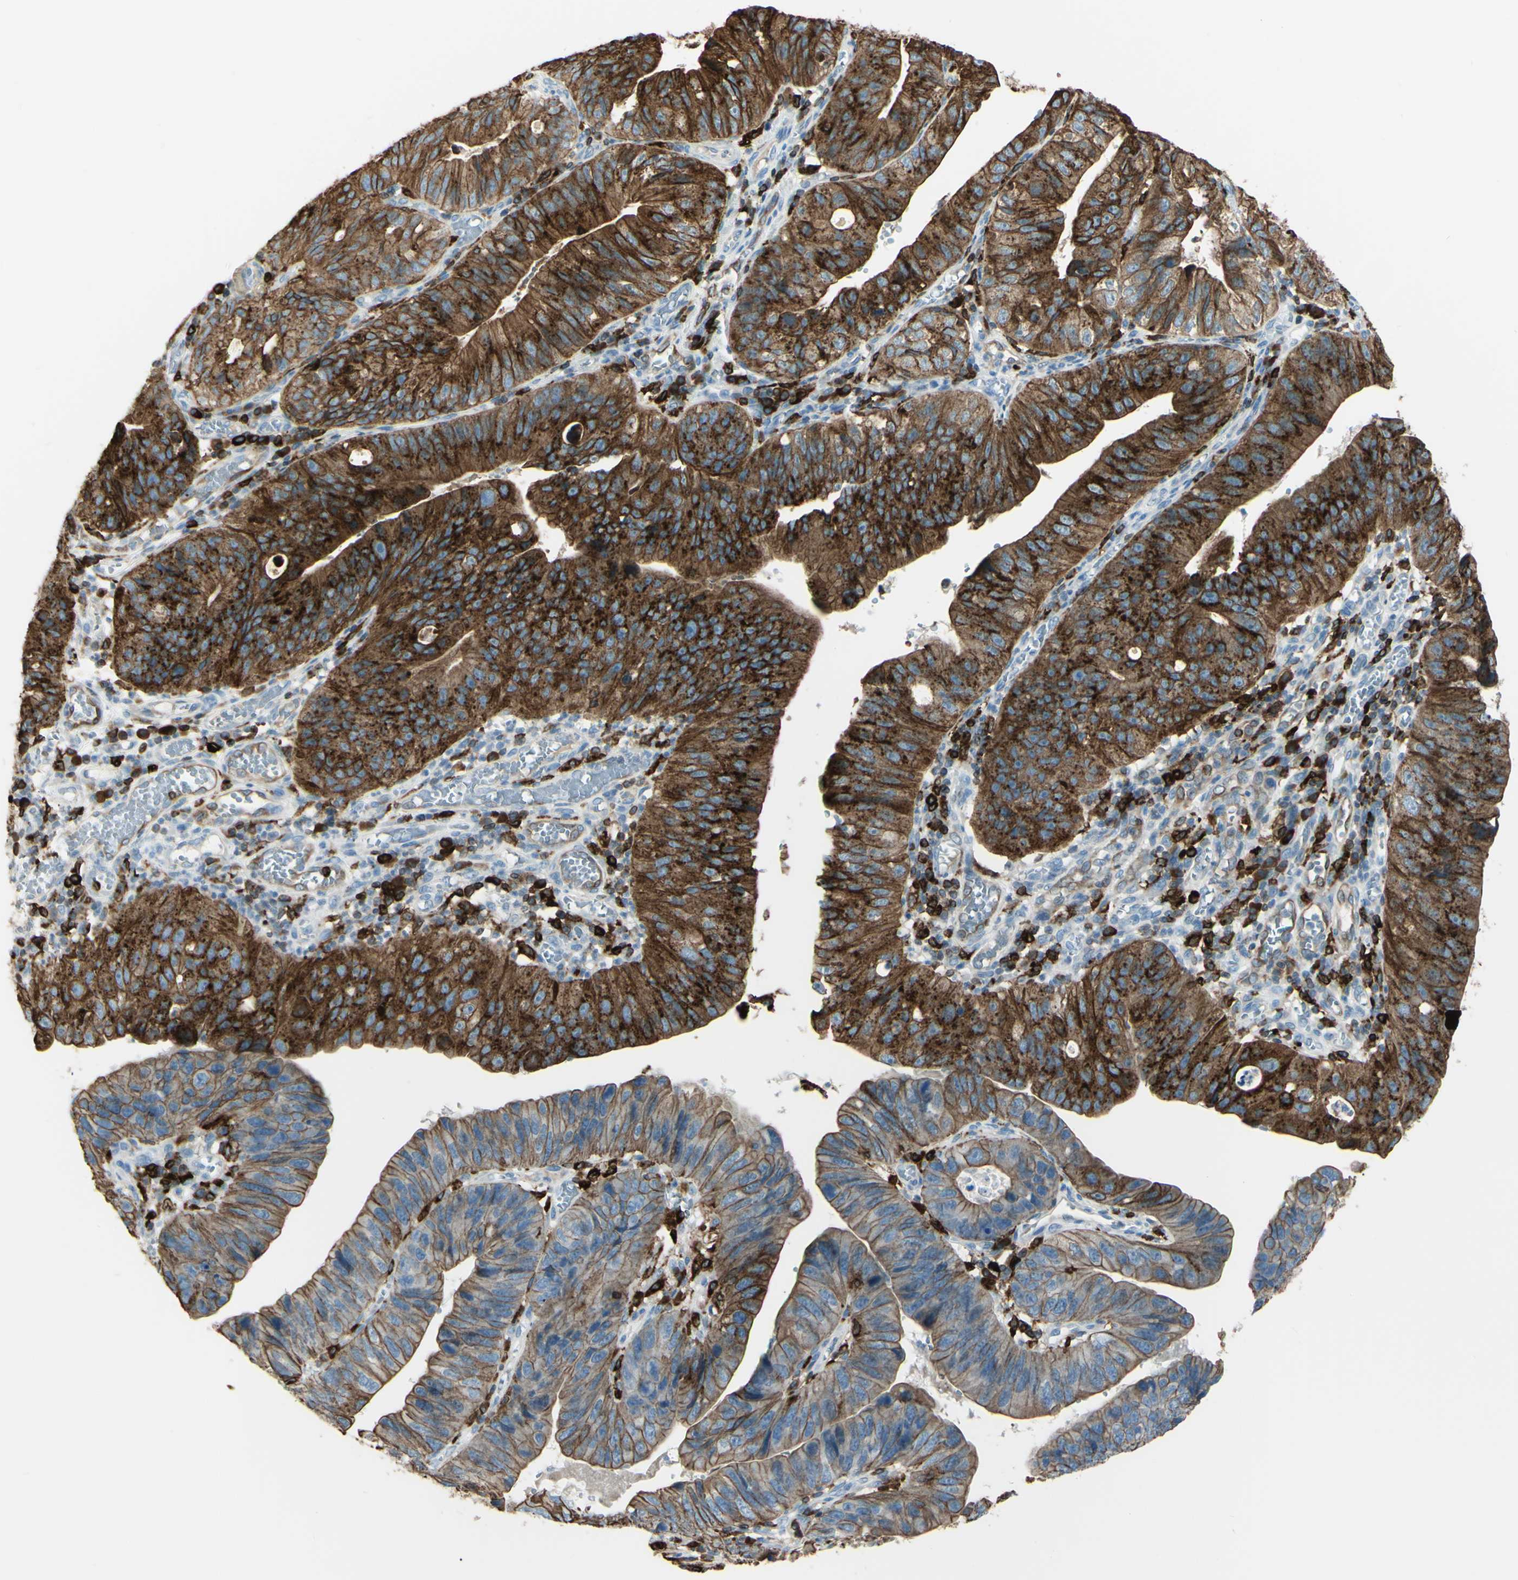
{"staining": {"intensity": "strong", "quantity": ">75%", "location": "cytoplasmic/membranous"}, "tissue": "stomach cancer", "cell_type": "Tumor cells", "image_type": "cancer", "snomed": [{"axis": "morphology", "description": "Adenocarcinoma, NOS"}, {"axis": "topography", "description": "Stomach"}], "caption": "Adenocarcinoma (stomach) stained with immunohistochemistry (IHC) displays strong cytoplasmic/membranous positivity in about >75% of tumor cells. Using DAB (brown) and hematoxylin (blue) stains, captured at high magnification using brightfield microscopy.", "gene": "CD74", "patient": {"sex": "male", "age": 59}}